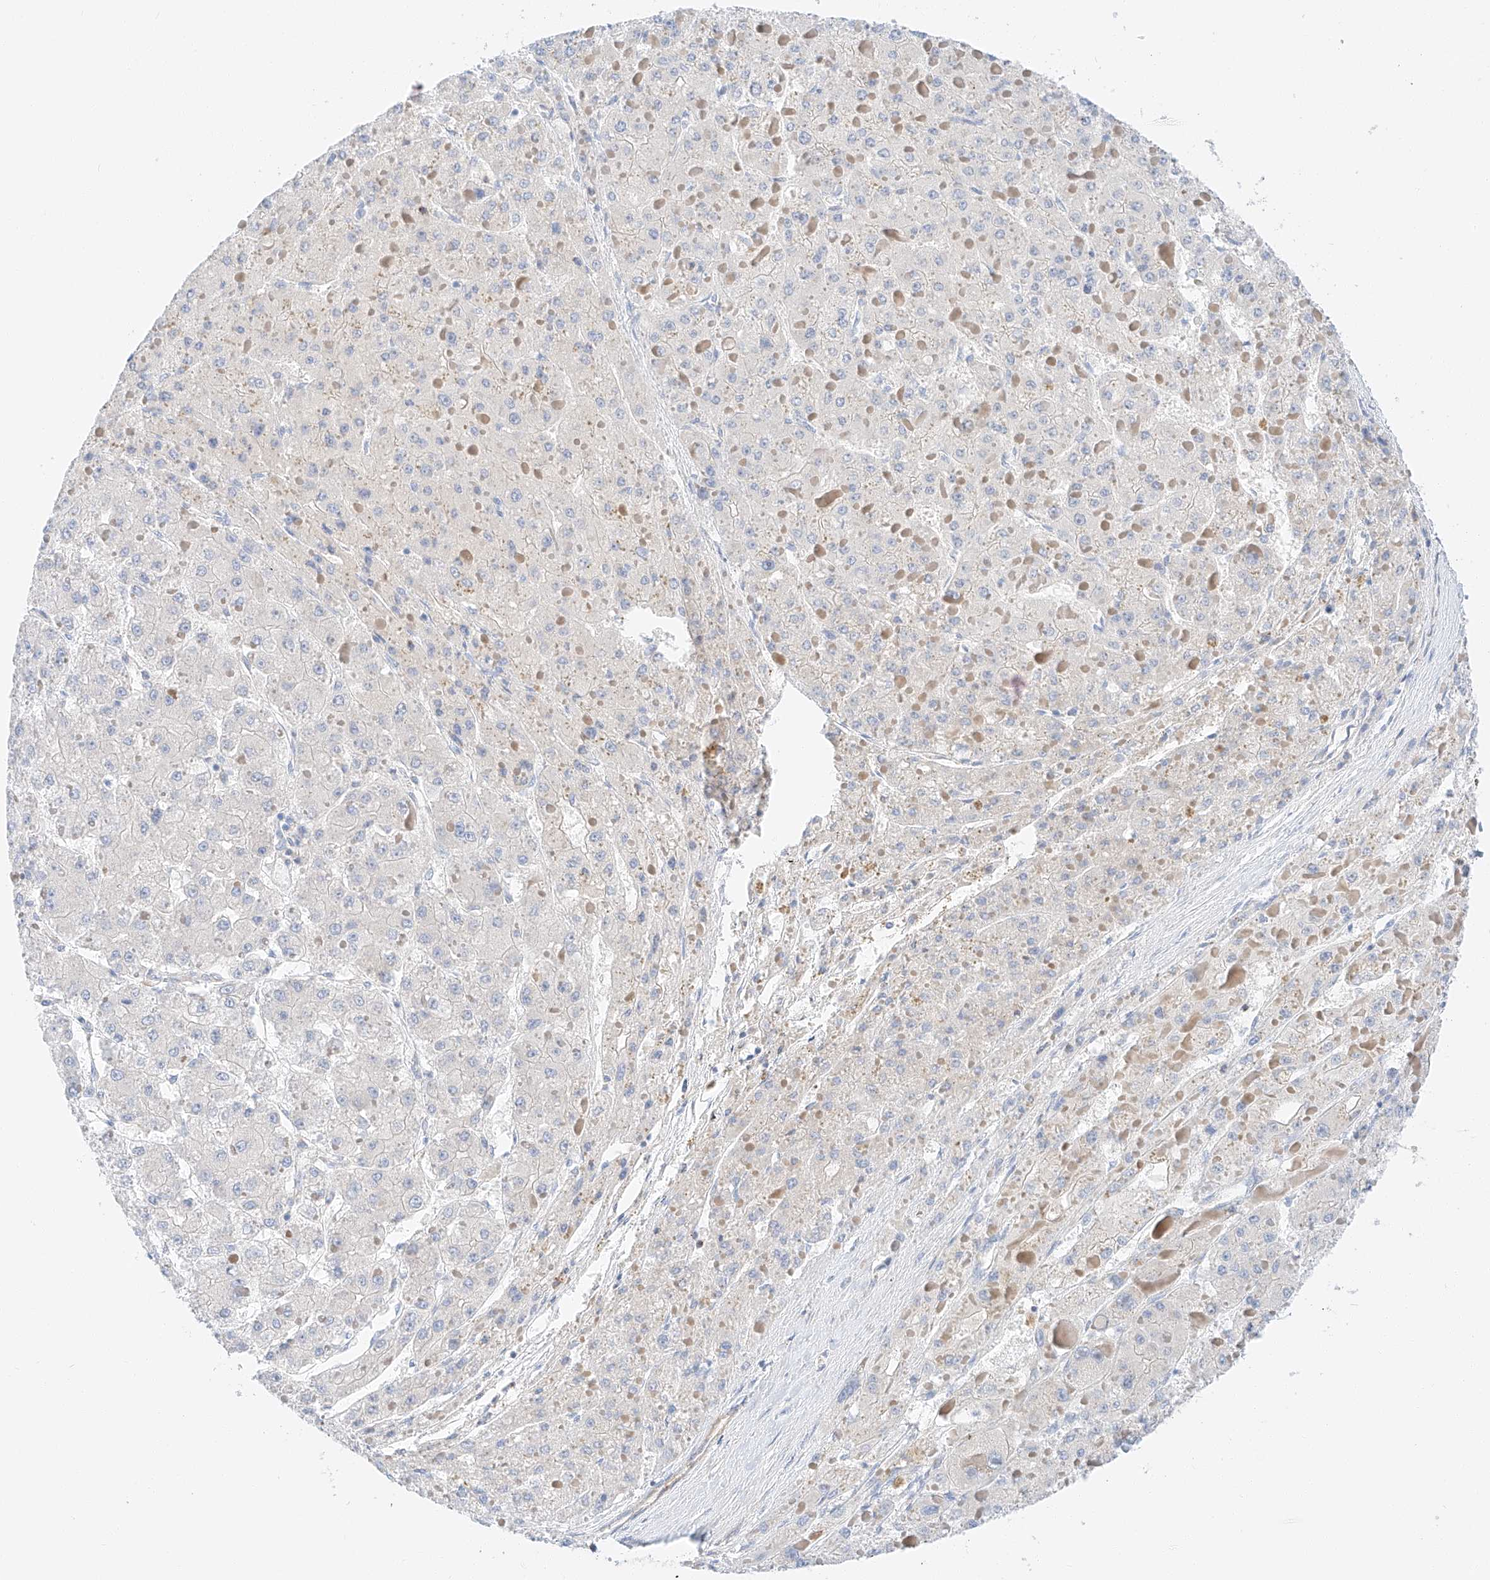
{"staining": {"intensity": "negative", "quantity": "none", "location": "none"}, "tissue": "liver cancer", "cell_type": "Tumor cells", "image_type": "cancer", "snomed": [{"axis": "morphology", "description": "Carcinoma, Hepatocellular, NOS"}, {"axis": "topography", "description": "Liver"}], "caption": "The micrograph exhibits no significant expression in tumor cells of liver cancer.", "gene": "MINDY4", "patient": {"sex": "female", "age": 73}}